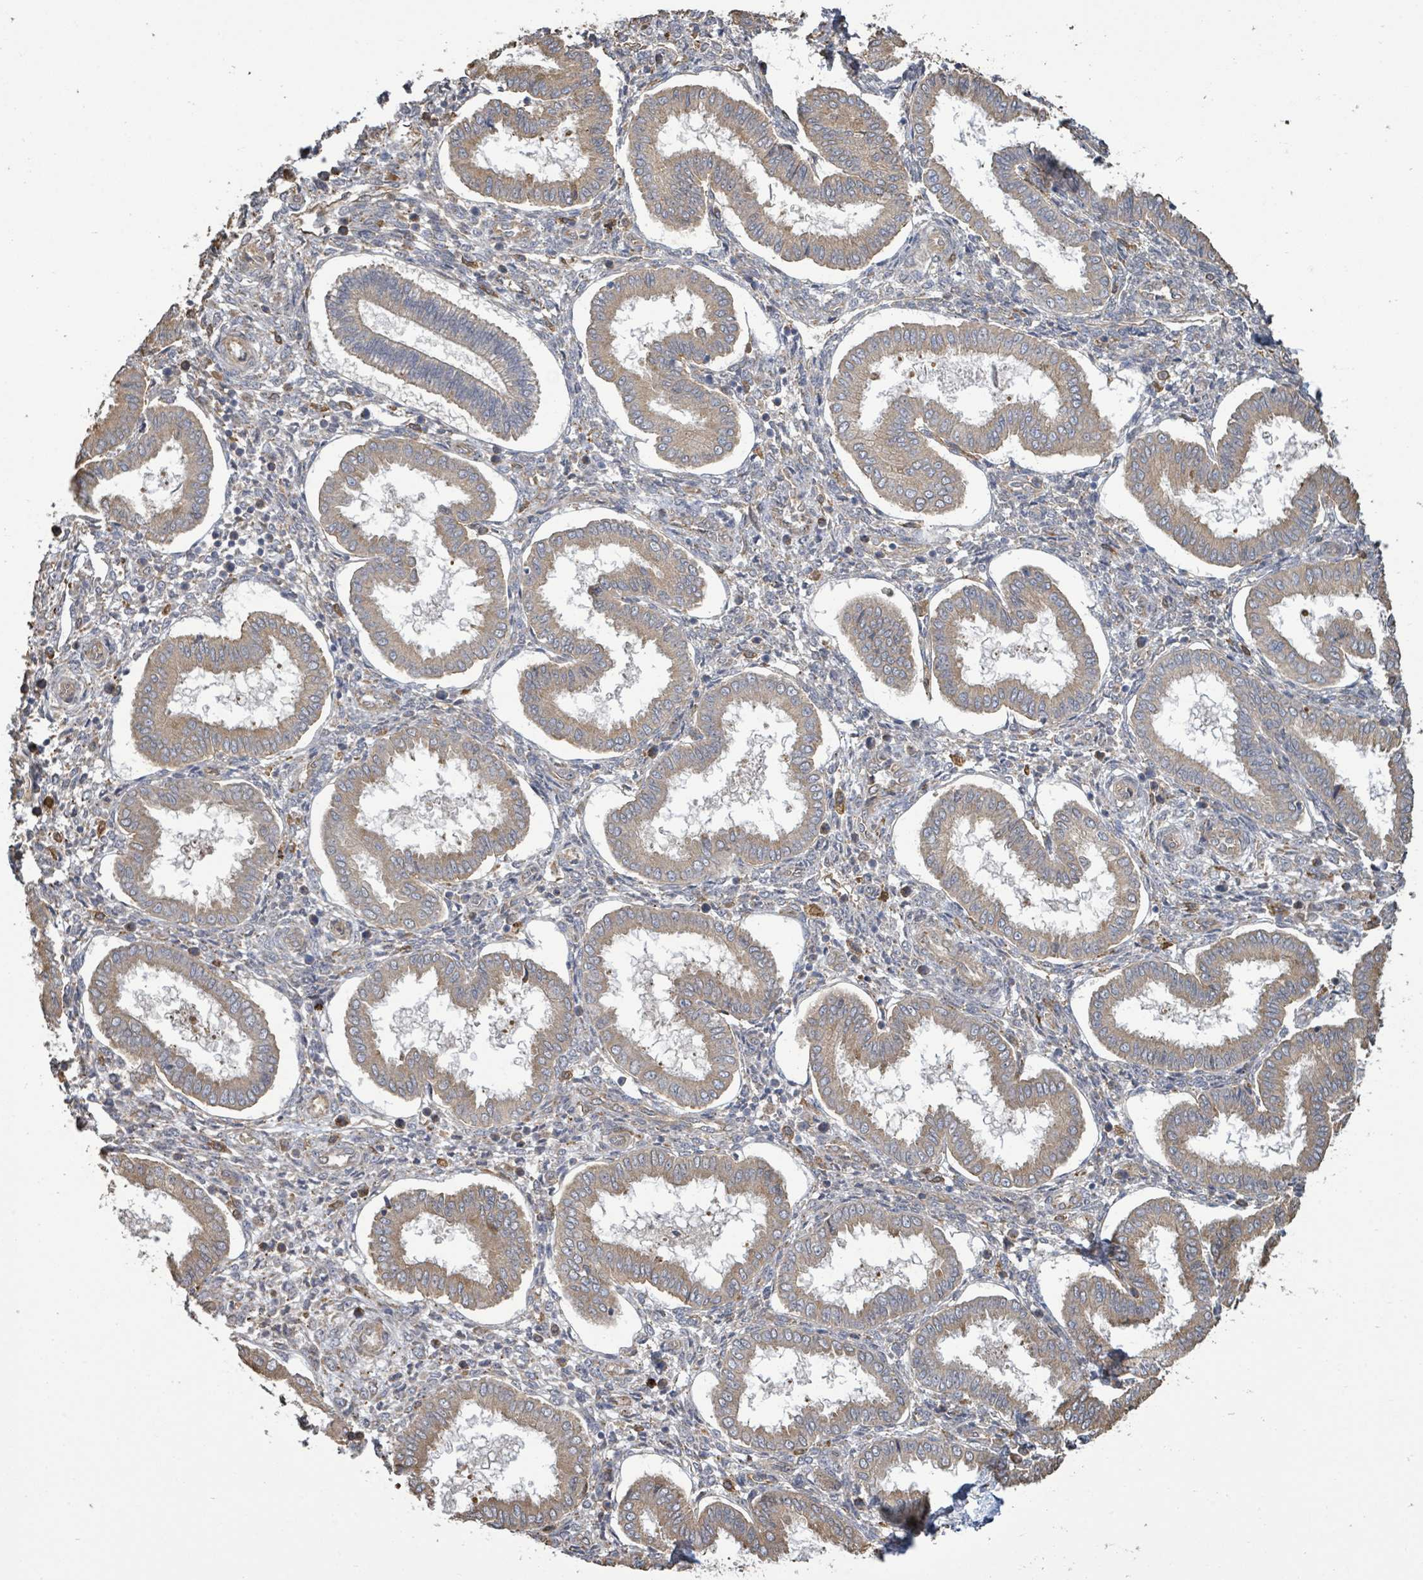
{"staining": {"intensity": "weak", "quantity": "25%-75%", "location": "cytoplasmic/membranous"}, "tissue": "endometrium", "cell_type": "Cells in endometrial stroma", "image_type": "normal", "snomed": [{"axis": "morphology", "description": "Normal tissue, NOS"}, {"axis": "topography", "description": "Endometrium"}], "caption": "A histopathology image of human endometrium stained for a protein displays weak cytoplasmic/membranous brown staining in cells in endometrial stroma. Nuclei are stained in blue.", "gene": "ARPIN", "patient": {"sex": "female", "age": 24}}